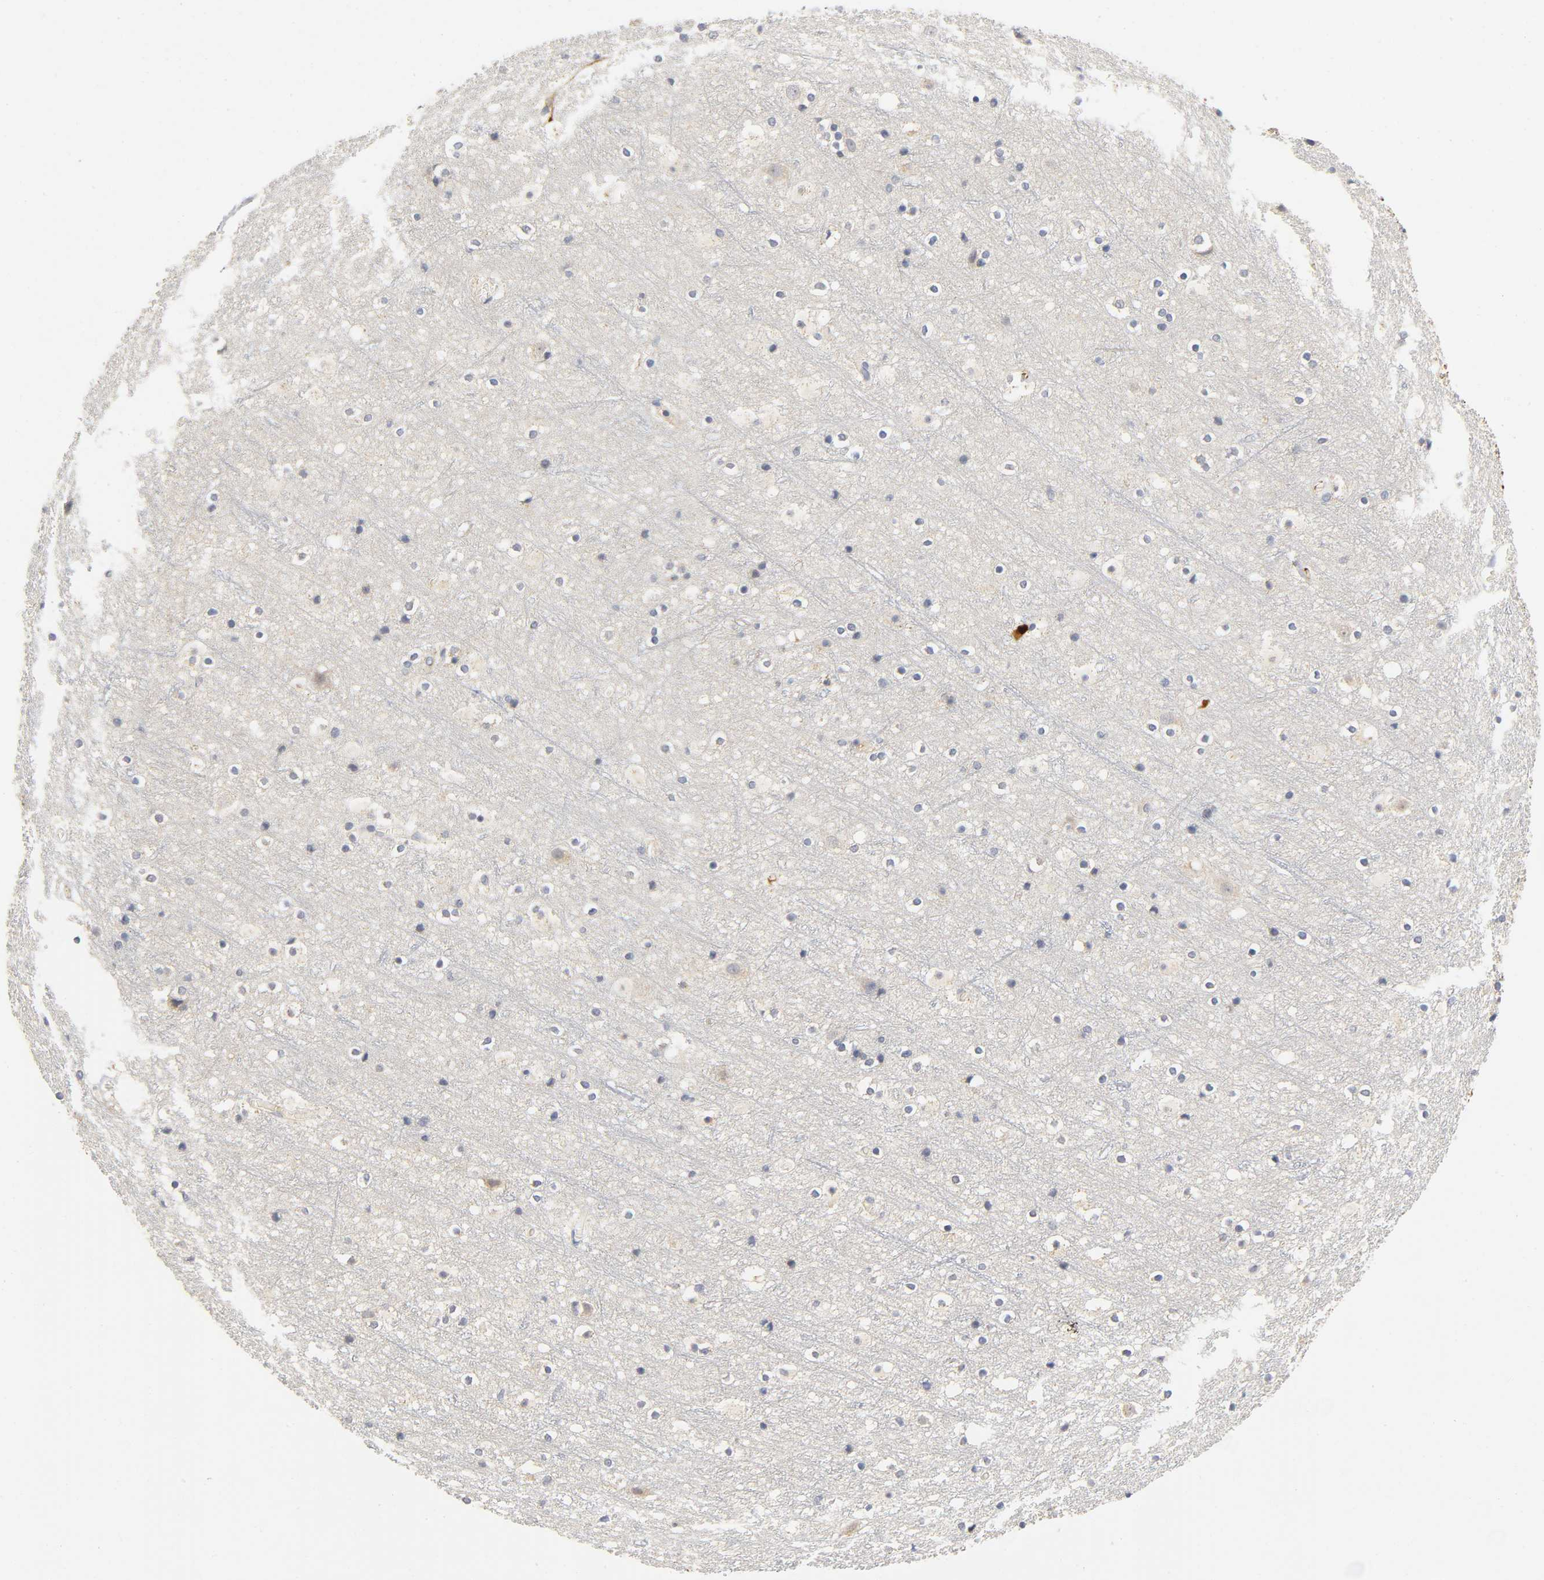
{"staining": {"intensity": "negative", "quantity": "none", "location": "none"}, "tissue": "cerebral cortex", "cell_type": "Endothelial cells", "image_type": "normal", "snomed": [{"axis": "morphology", "description": "Normal tissue, NOS"}, {"axis": "topography", "description": "Cerebral cortex"}], "caption": "DAB immunohistochemical staining of unremarkable human cerebral cortex exhibits no significant staining in endothelial cells. (DAB (3,3'-diaminobenzidine) immunohistochemistry with hematoxylin counter stain).", "gene": "NRP1", "patient": {"sex": "male", "age": 45}}